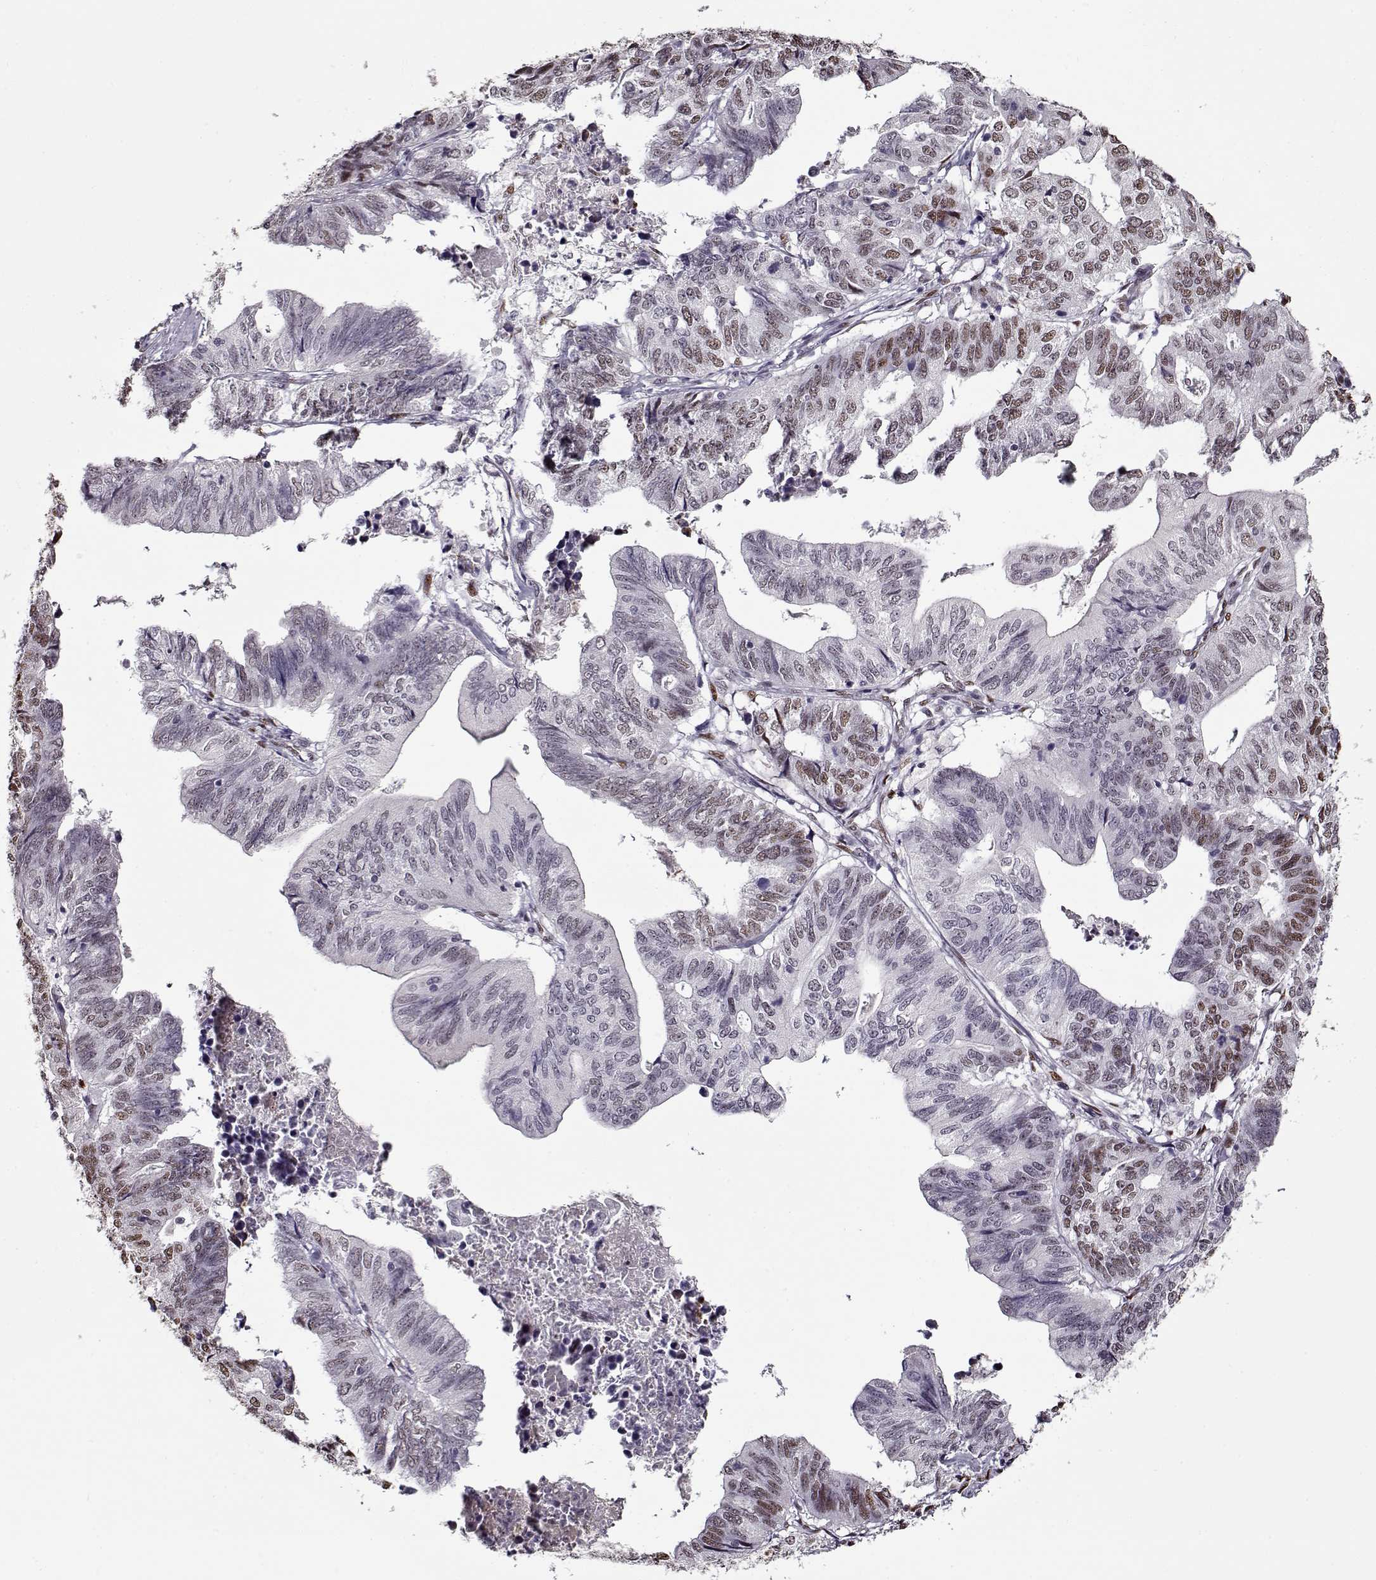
{"staining": {"intensity": "moderate", "quantity": "25%-75%", "location": "nuclear"}, "tissue": "stomach cancer", "cell_type": "Tumor cells", "image_type": "cancer", "snomed": [{"axis": "morphology", "description": "Adenocarcinoma, NOS"}, {"axis": "topography", "description": "Stomach, upper"}], "caption": "The histopathology image shows a brown stain indicating the presence of a protein in the nuclear of tumor cells in adenocarcinoma (stomach).", "gene": "PRMT8", "patient": {"sex": "female", "age": 67}}